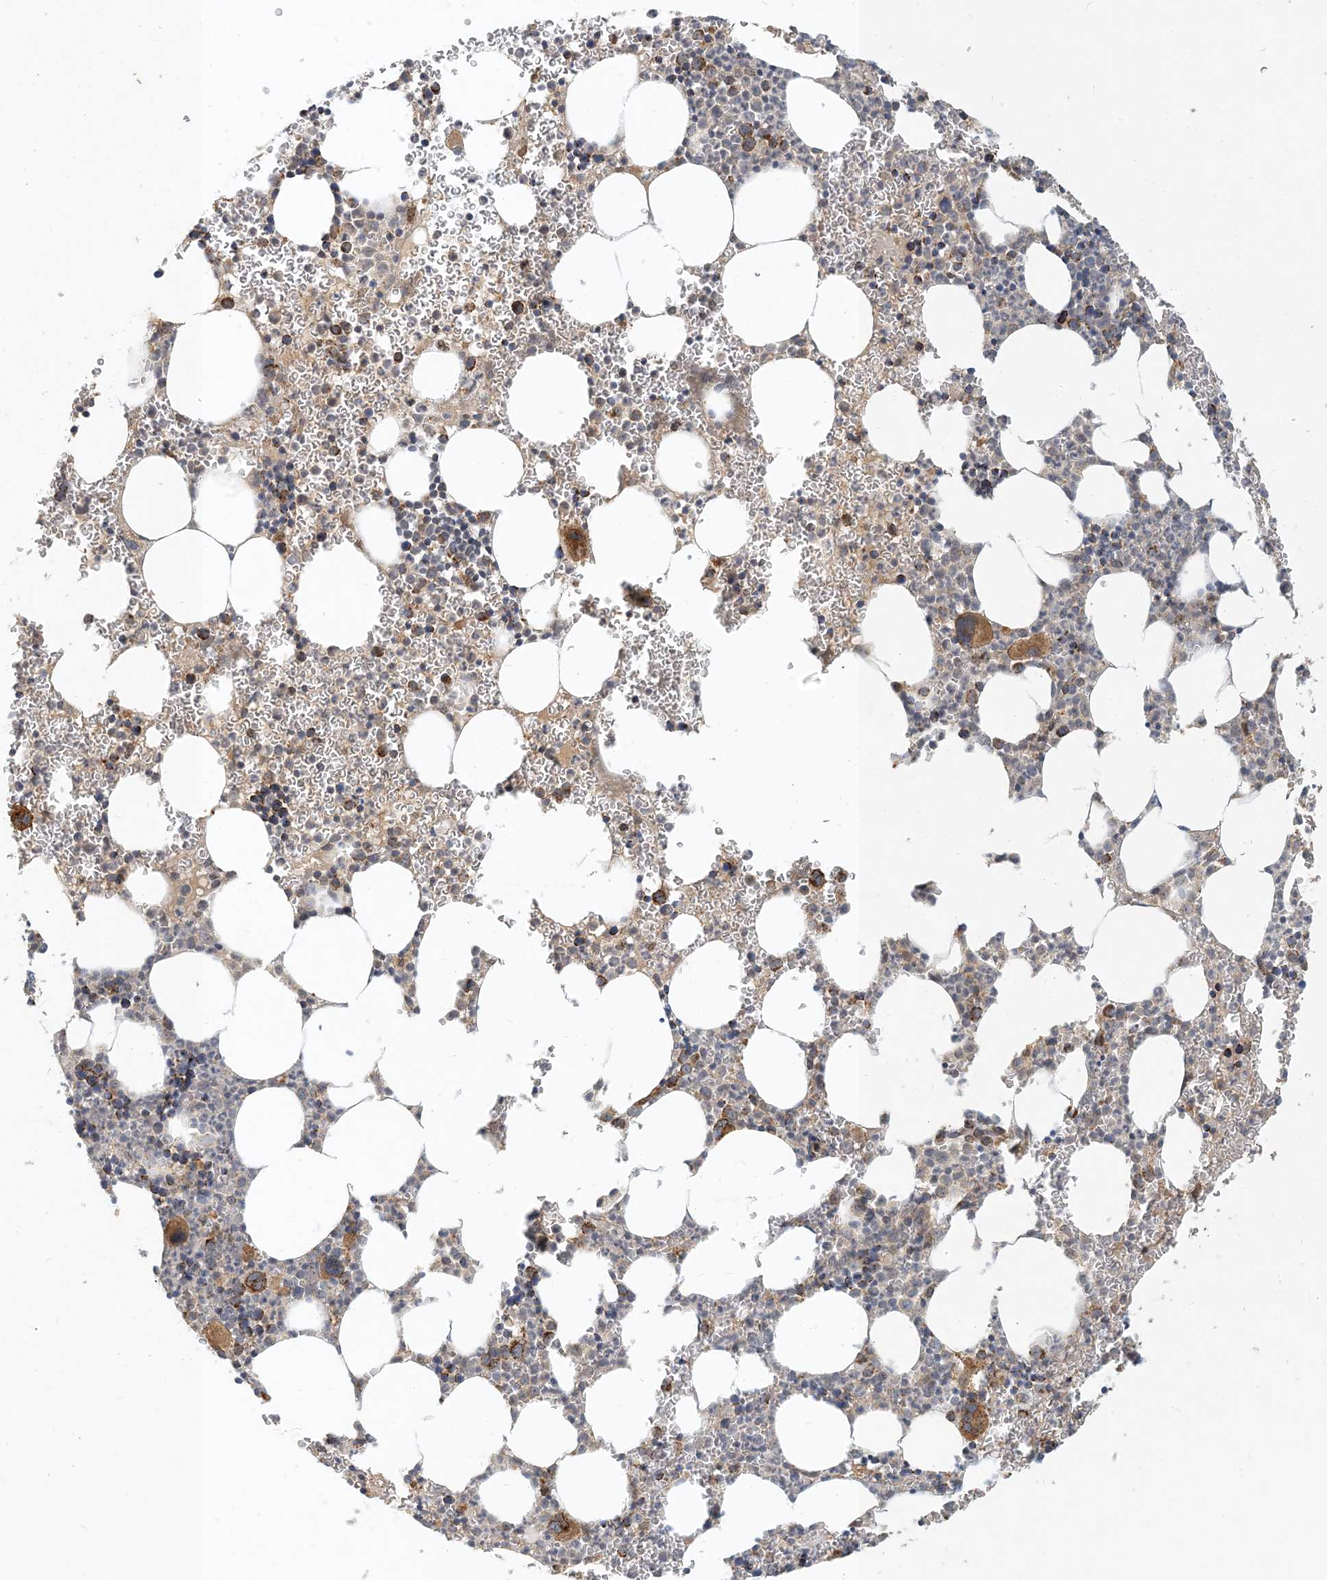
{"staining": {"intensity": "moderate", "quantity": "25%-75%", "location": "cytoplasmic/membranous"}, "tissue": "bone marrow", "cell_type": "Hematopoietic cells", "image_type": "normal", "snomed": [{"axis": "morphology", "description": "Normal tissue, NOS"}, {"axis": "topography", "description": "Bone marrow"}], "caption": "A brown stain shows moderate cytoplasmic/membranous staining of a protein in hematopoietic cells of benign human bone marrow. (Brightfield microscopy of DAB IHC at high magnification).", "gene": "ZBTB3", "patient": {"sex": "female", "age": 78}}